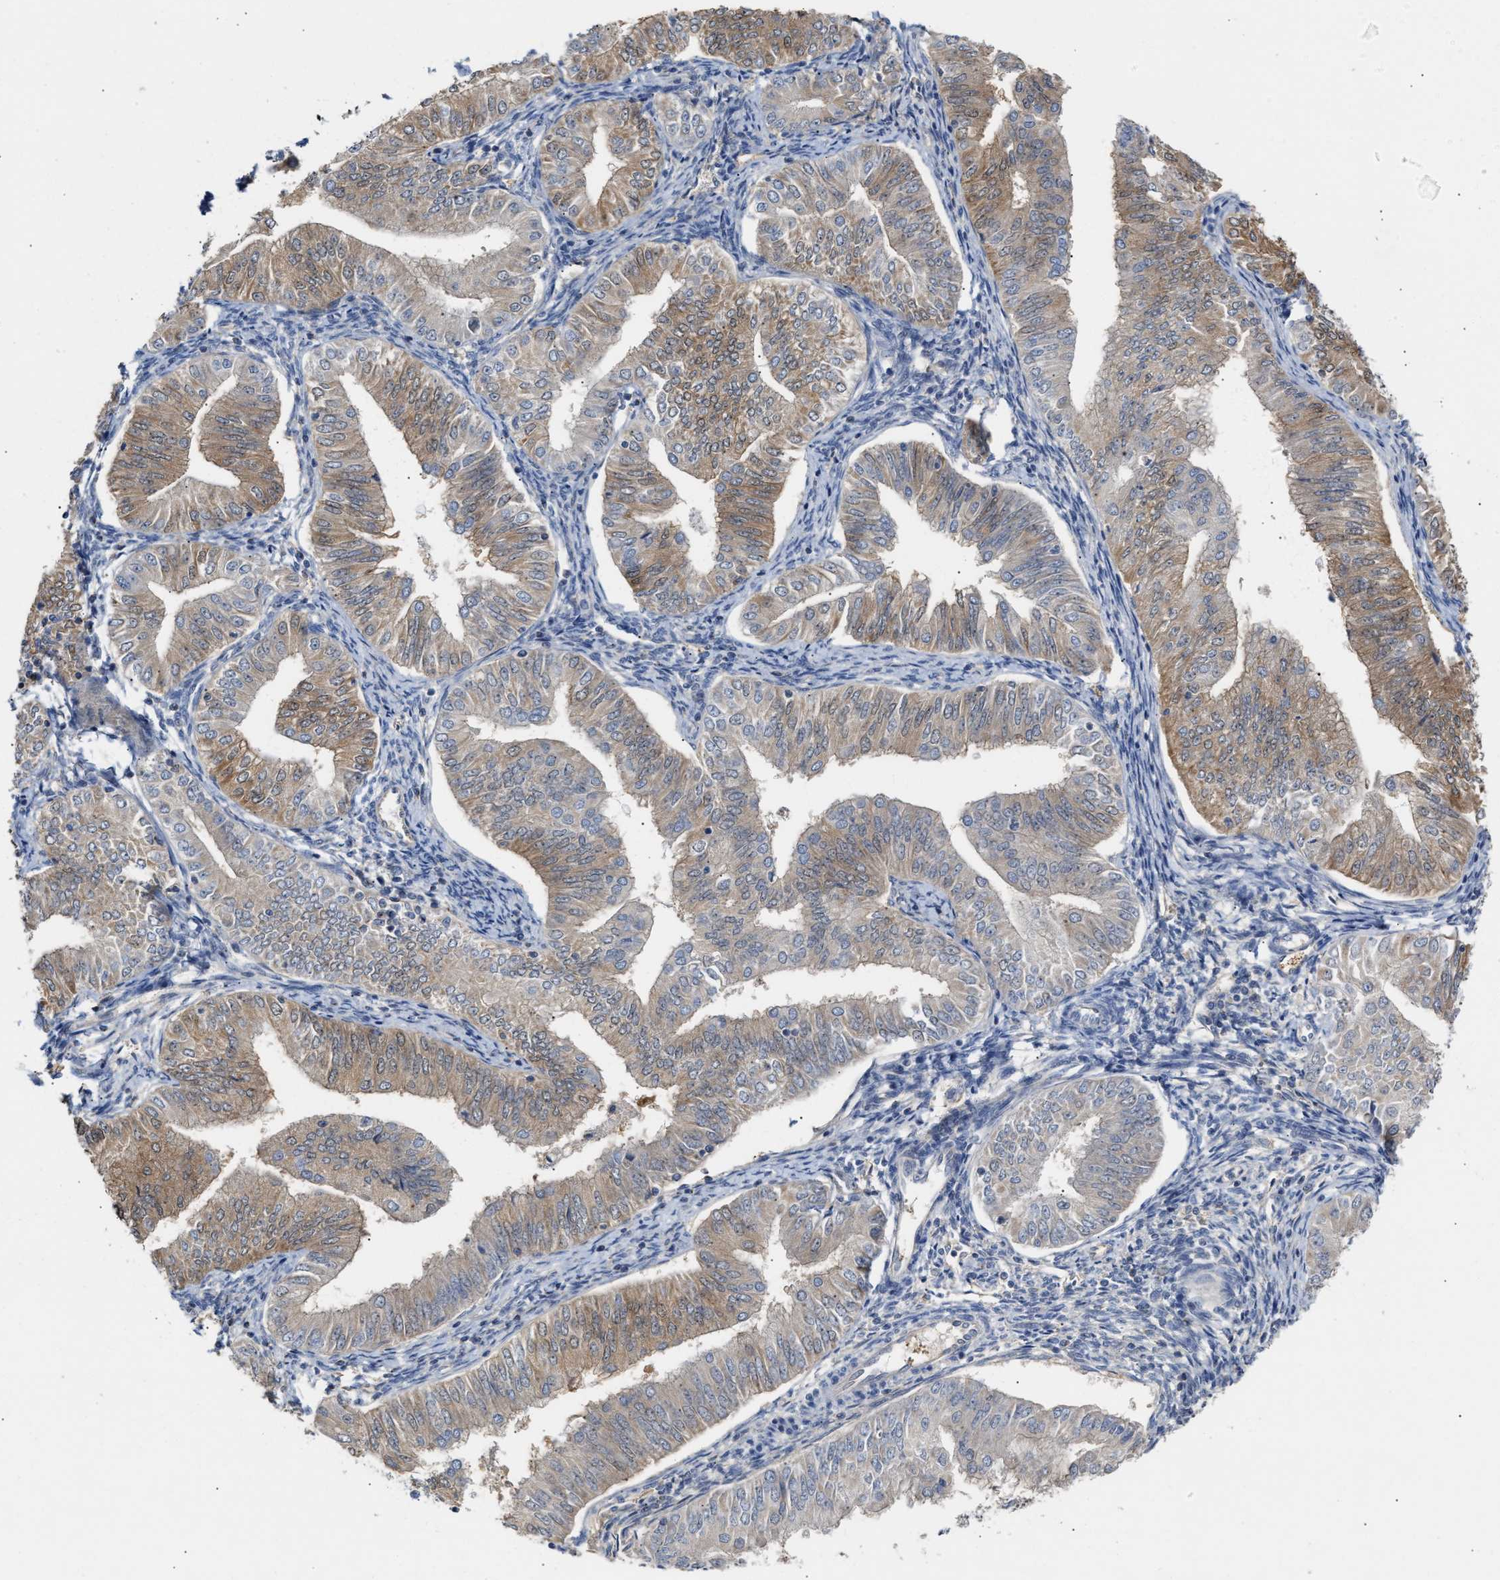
{"staining": {"intensity": "moderate", "quantity": "25%-75%", "location": "cytoplasmic/membranous"}, "tissue": "endometrial cancer", "cell_type": "Tumor cells", "image_type": "cancer", "snomed": [{"axis": "morphology", "description": "Normal tissue, NOS"}, {"axis": "morphology", "description": "Adenocarcinoma, NOS"}, {"axis": "topography", "description": "Endometrium"}], "caption": "Endometrial cancer stained with immunohistochemistry (IHC) reveals moderate cytoplasmic/membranous expression in about 25%-75% of tumor cells.", "gene": "BBLN", "patient": {"sex": "female", "age": 53}}